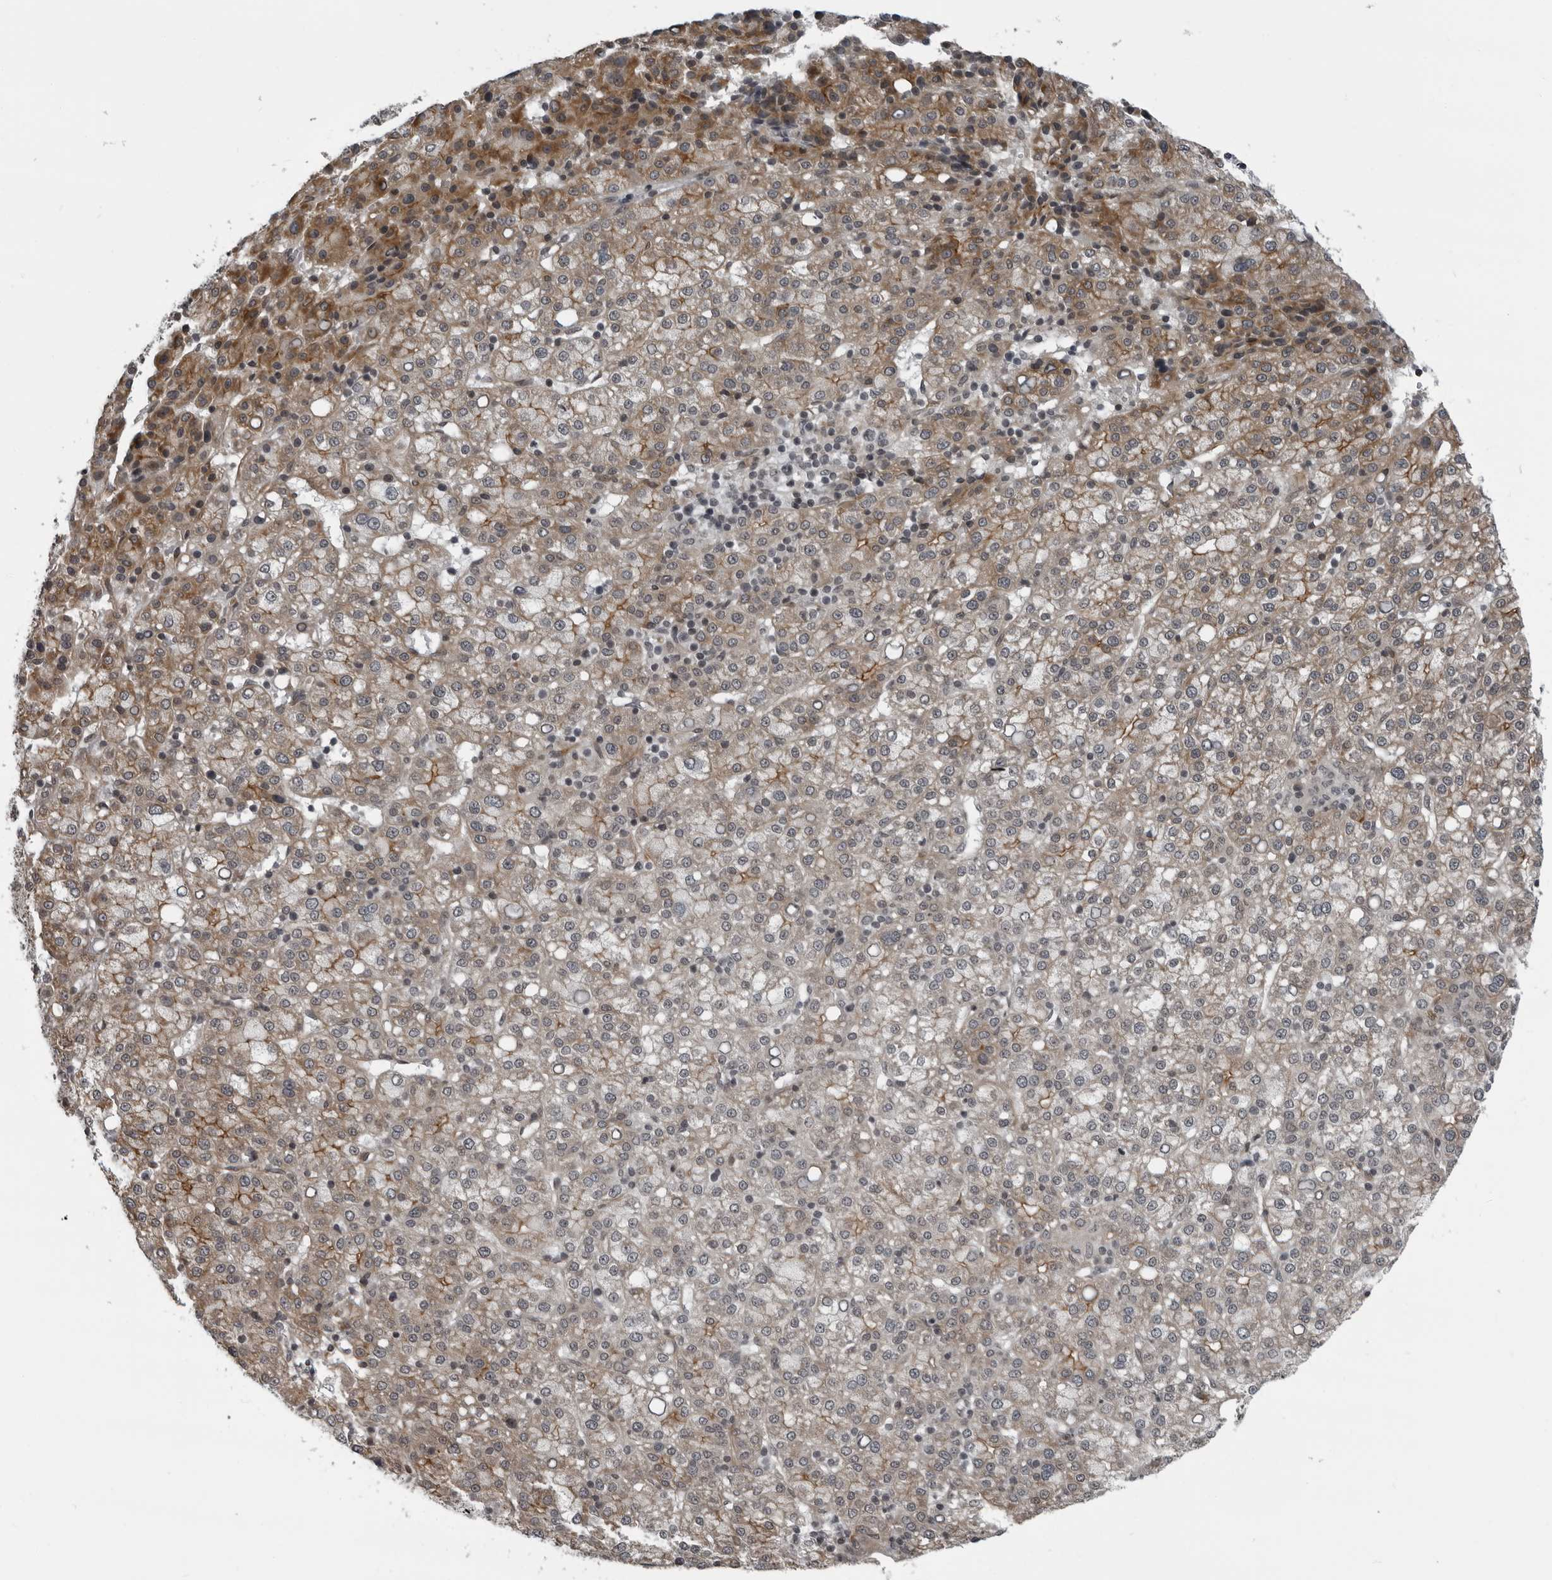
{"staining": {"intensity": "weak", "quantity": "25%-75%", "location": "cytoplasmic/membranous"}, "tissue": "liver cancer", "cell_type": "Tumor cells", "image_type": "cancer", "snomed": [{"axis": "morphology", "description": "Carcinoma, Hepatocellular, NOS"}, {"axis": "topography", "description": "Liver"}], "caption": "A low amount of weak cytoplasmic/membranous staining is seen in about 25%-75% of tumor cells in liver cancer (hepatocellular carcinoma) tissue. (Brightfield microscopy of DAB IHC at high magnification).", "gene": "FAM102B", "patient": {"sex": "female", "age": 58}}